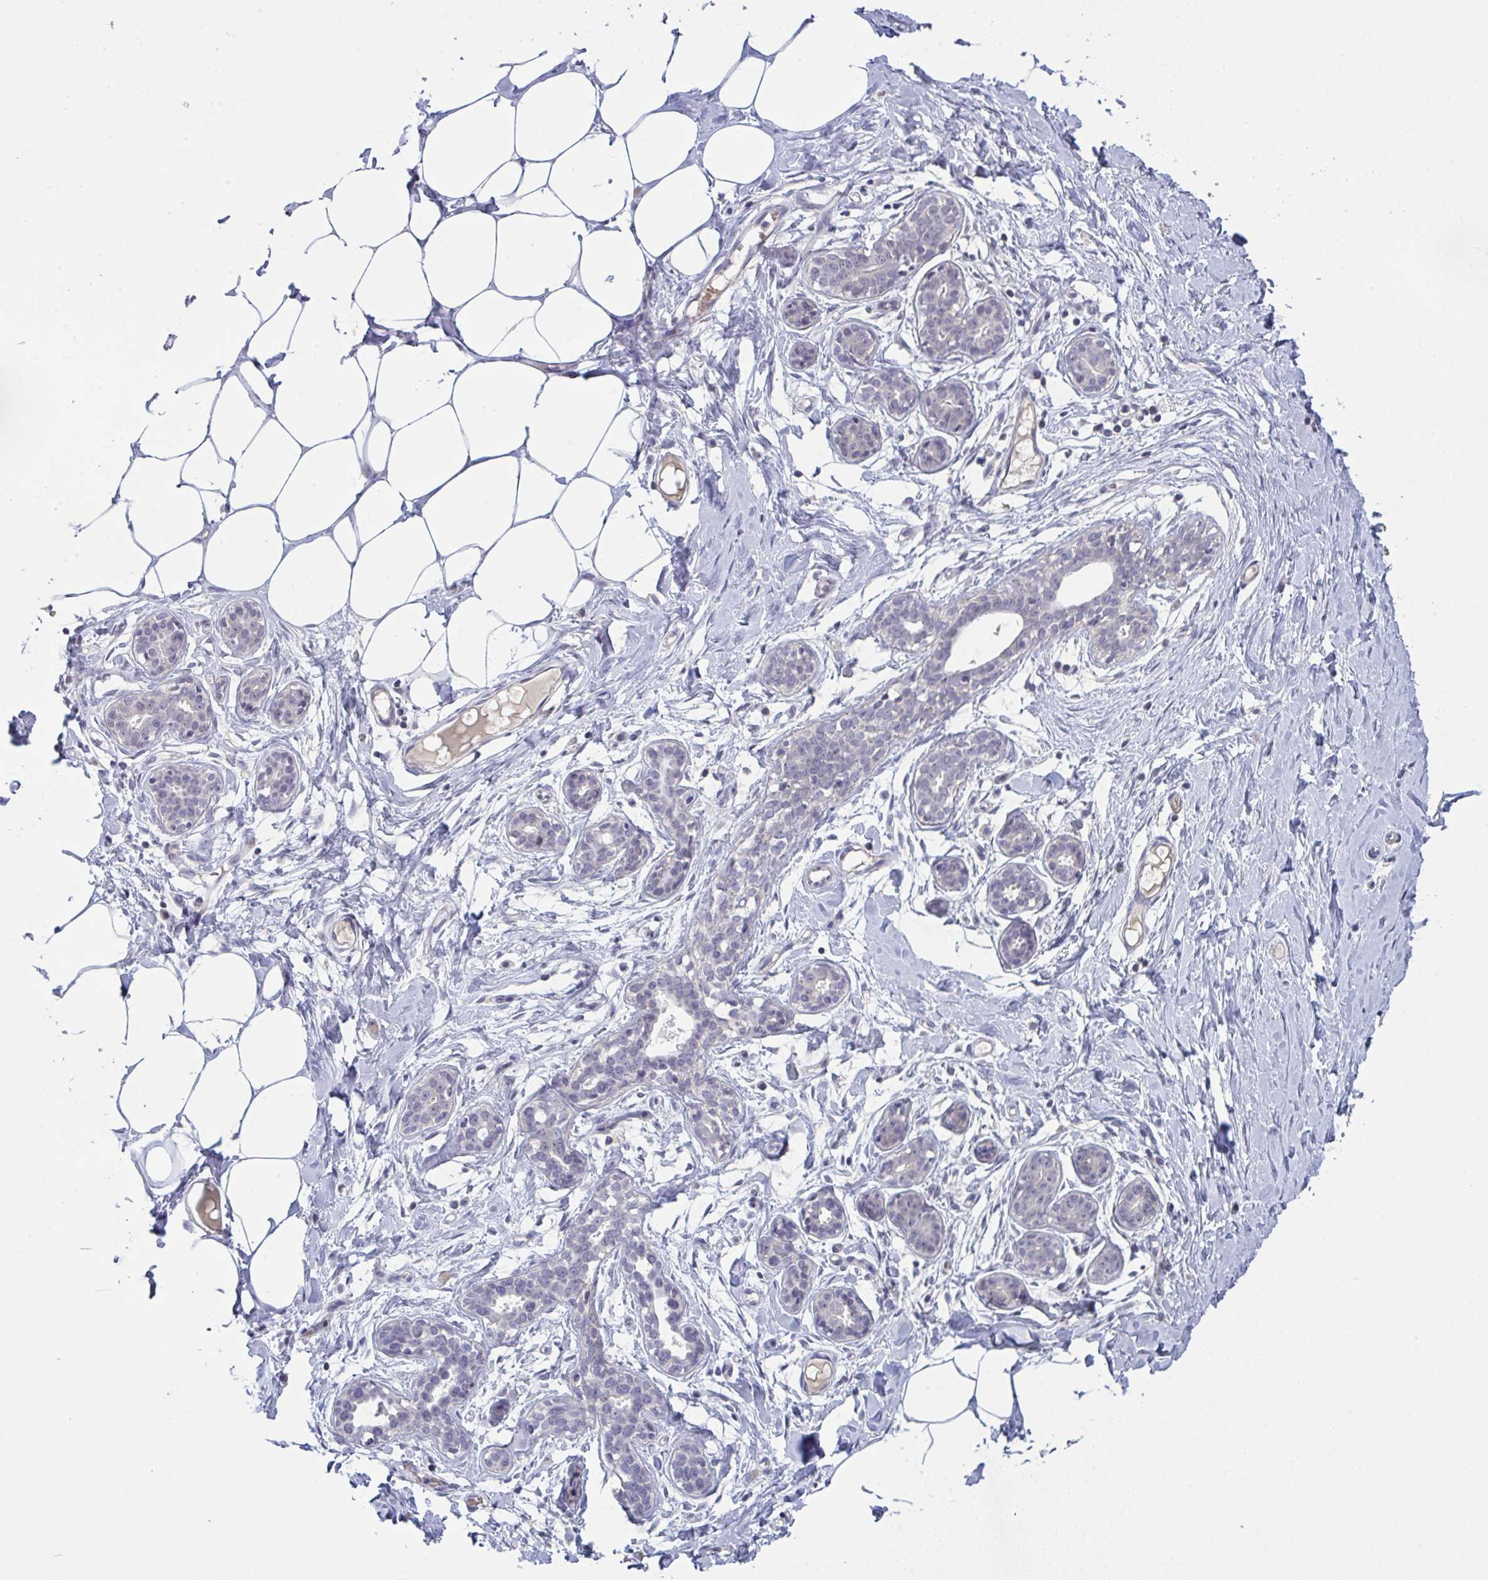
{"staining": {"intensity": "negative", "quantity": "none", "location": "none"}, "tissue": "breast", "cell_type": "Adipocytes", "image_type": "normal", "snomed": [{"axis": "morphology", "description": "Normal tissue, NOS"}, {"axis": "topography", "description": "Breast"}], "caption": "DAB immunohistochemical staining of normal human breast demonstrates no significant staining in adipocytes. (Immunohistochemistry (ihc), brightfield microscopy, high magnification).", "gene": "ZNF784", "patient": {"sex": "female", "age": 27}}